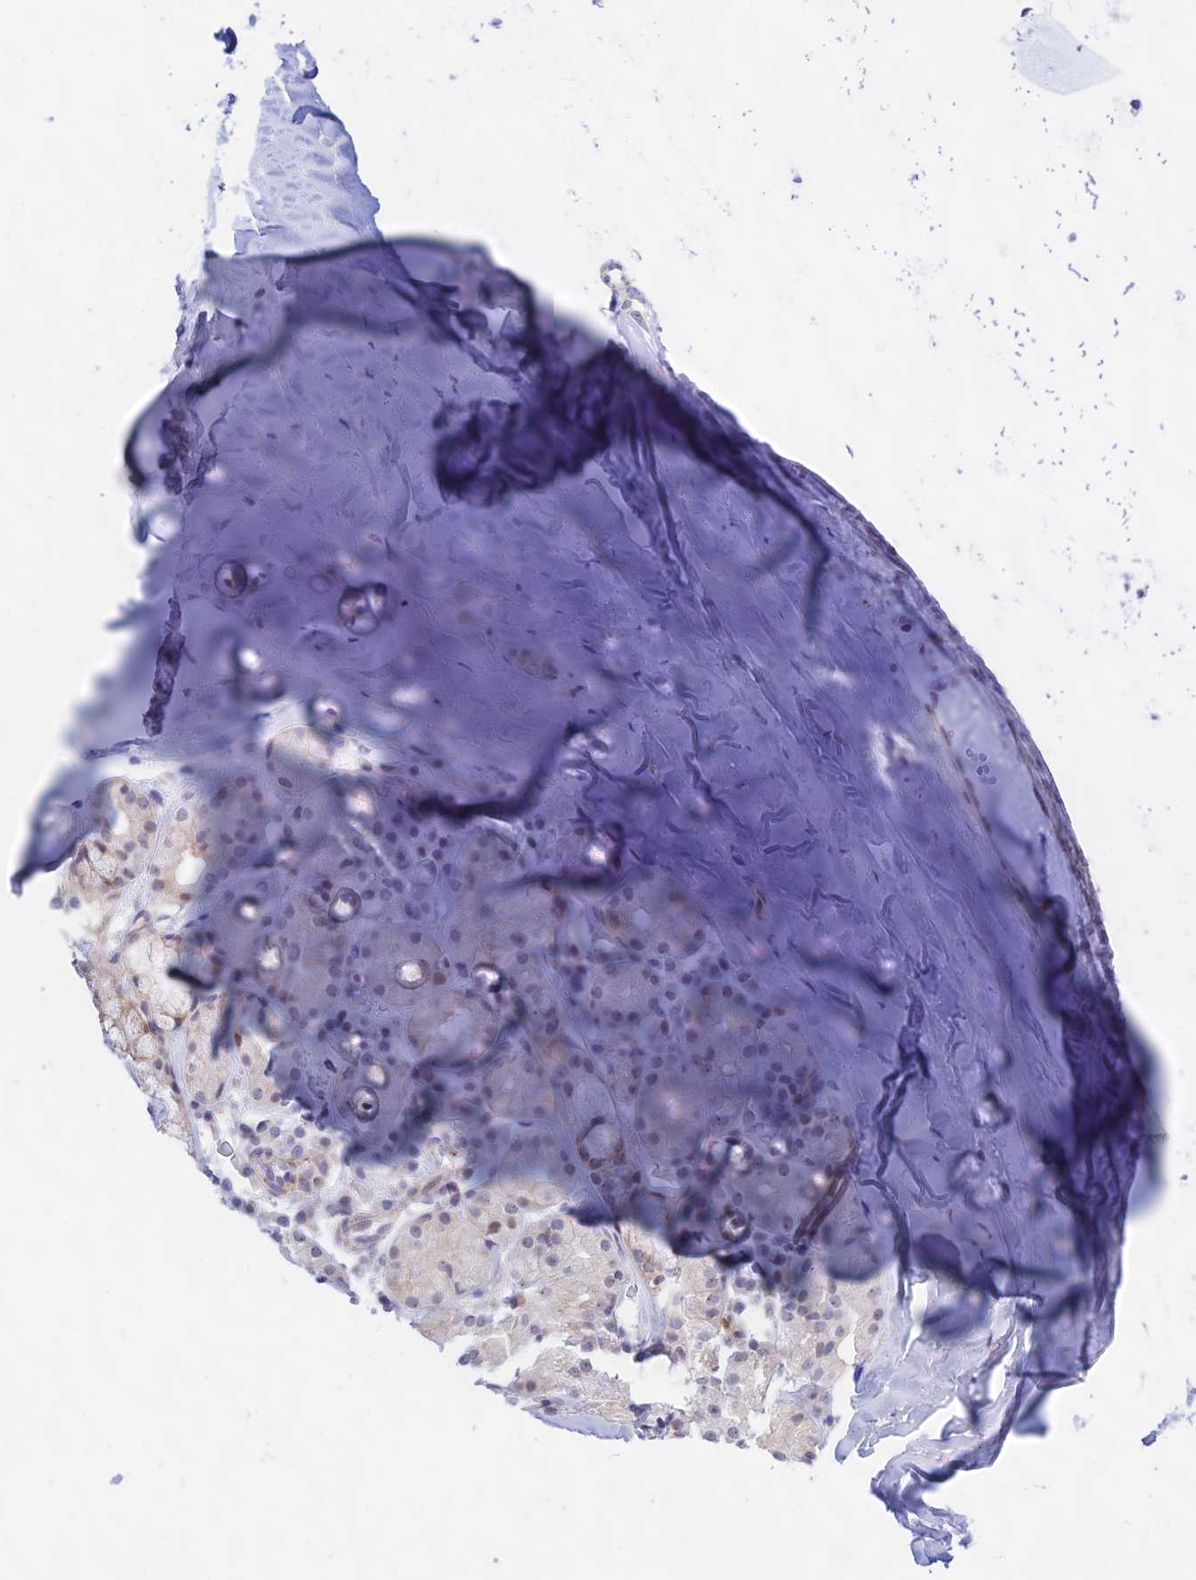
{"staining": {"intensity": "negative", "quantity": "none", "location": "none"}, "tissue": "soft tissue", "cell_type": "Chondrocytes", "image_type": "normal", "snomed": [{"axis": "morphology", "description": "Normal tissue, NOS"}, {"axis": "morphology", "description": "Basal cell carcinoma"}, {"axis": "topography", "description": "Cartilage tissue"}, {"axis": "topography", "description": "Nasopharynx"}, {"axis": "topography", "description": "Oral tissue"}], "caption": "Soft tissue stained for a protein using IHC demonstrates no expression chondrocytes.", "gene": "KRR1", "patient": {"sex": "female", "age": 77}}